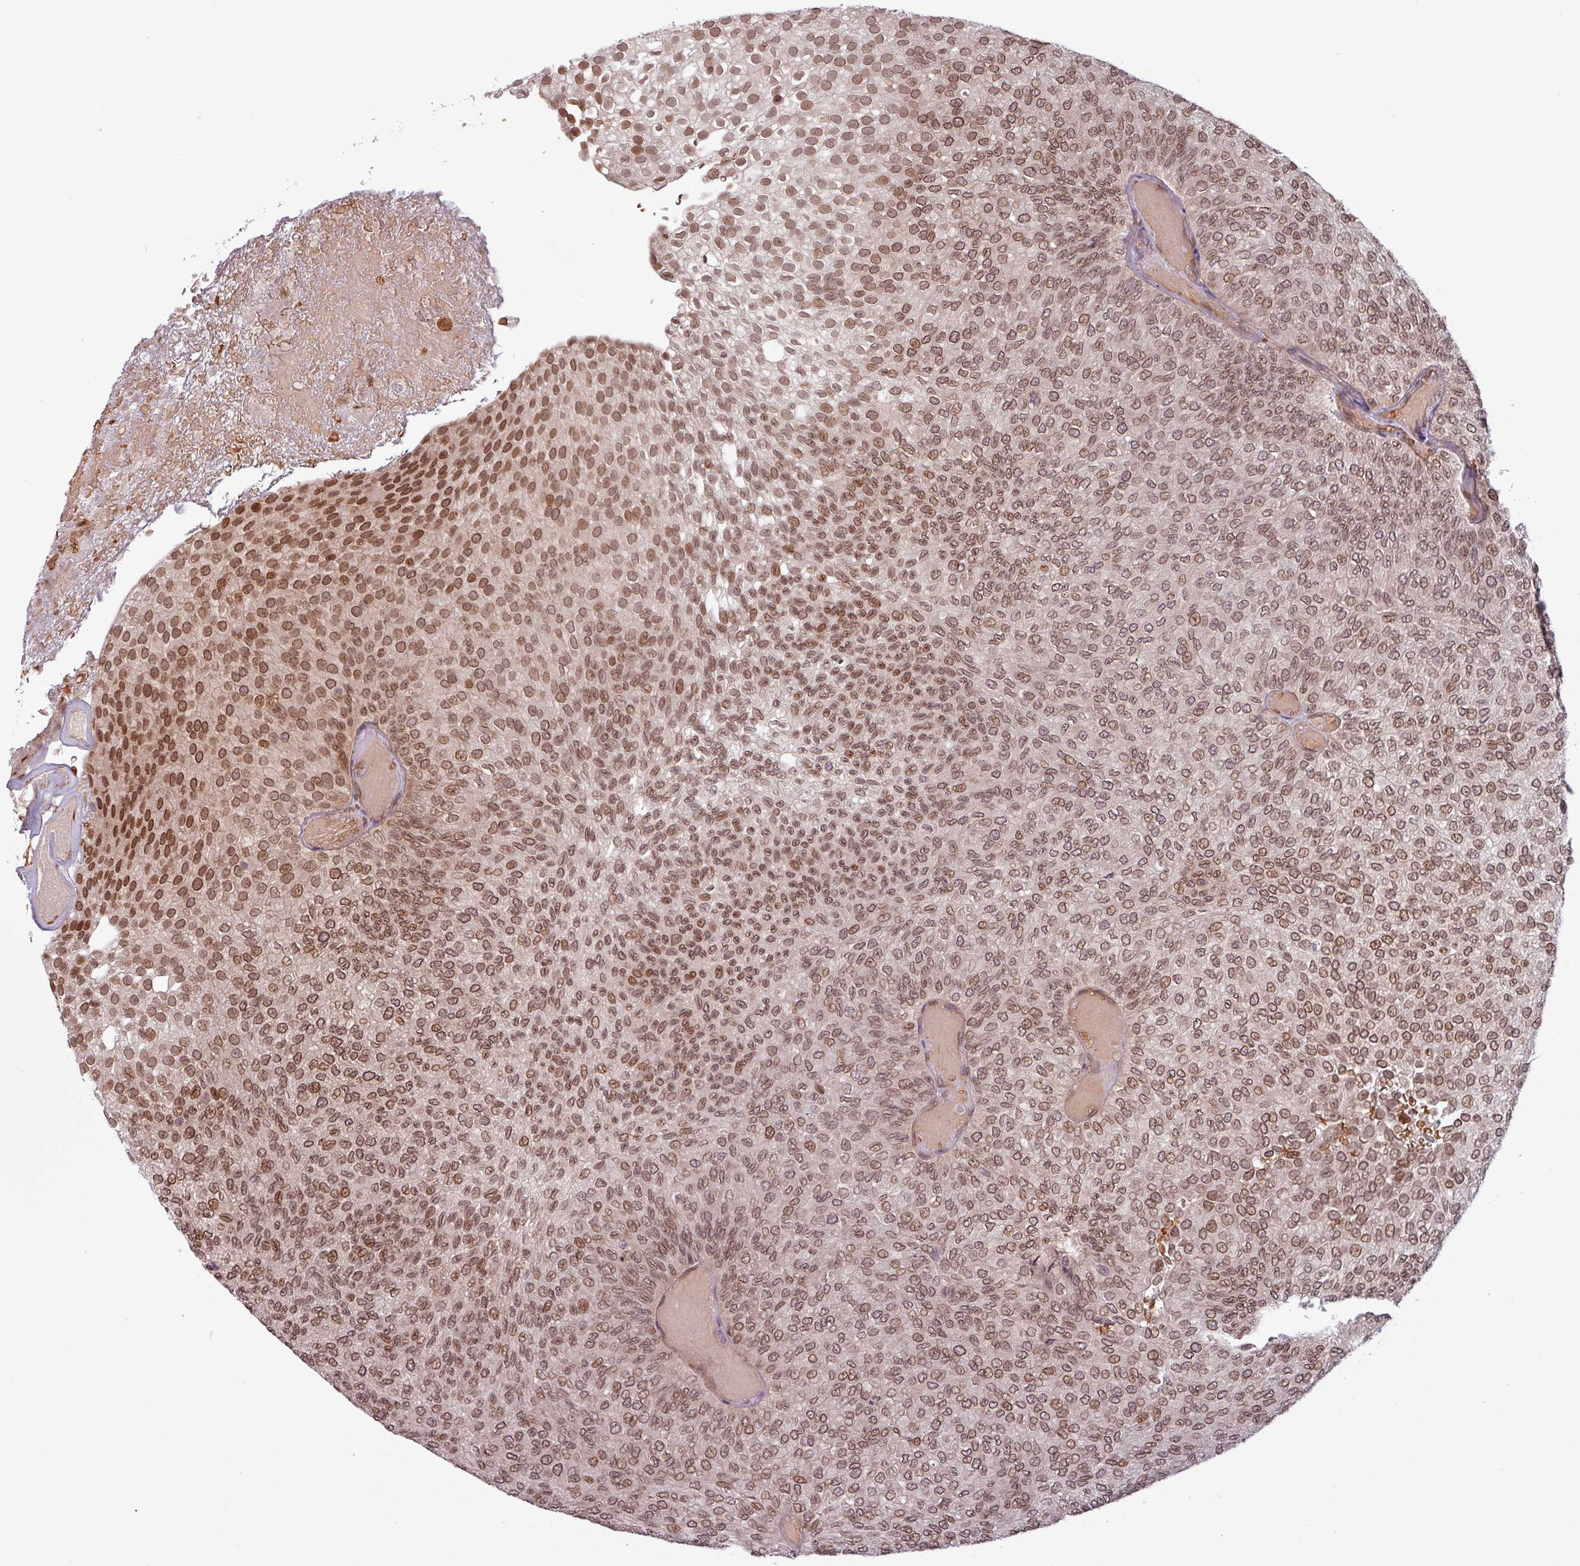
{"staining": {"intensity": "moderate", "quantity": ">75%", "location": "cytoplasmic/membranous,nuclear"}, "tissue": "urothelial cancer", "cell_type": "Tumor cells", "image_type": "cancer", "snomed": [{"axis": "morphology", "description": "Urothelial carcinoma, Low grade"}, {"axis": "topography", "description": "Urinary bladder"}], "caption": "High-magnification brightfield microscopy of urothelial carcinoma (low-grade) stained with DAB (brown) and counterstained with hematoxylin (blue). tumor cells exhibit moderate cytoplasmic/membranous and nuclear positivity is seen in approximately>75% of cells.", "gene": "RBM4B", "patient": {"sex": "male", "age": 78}}